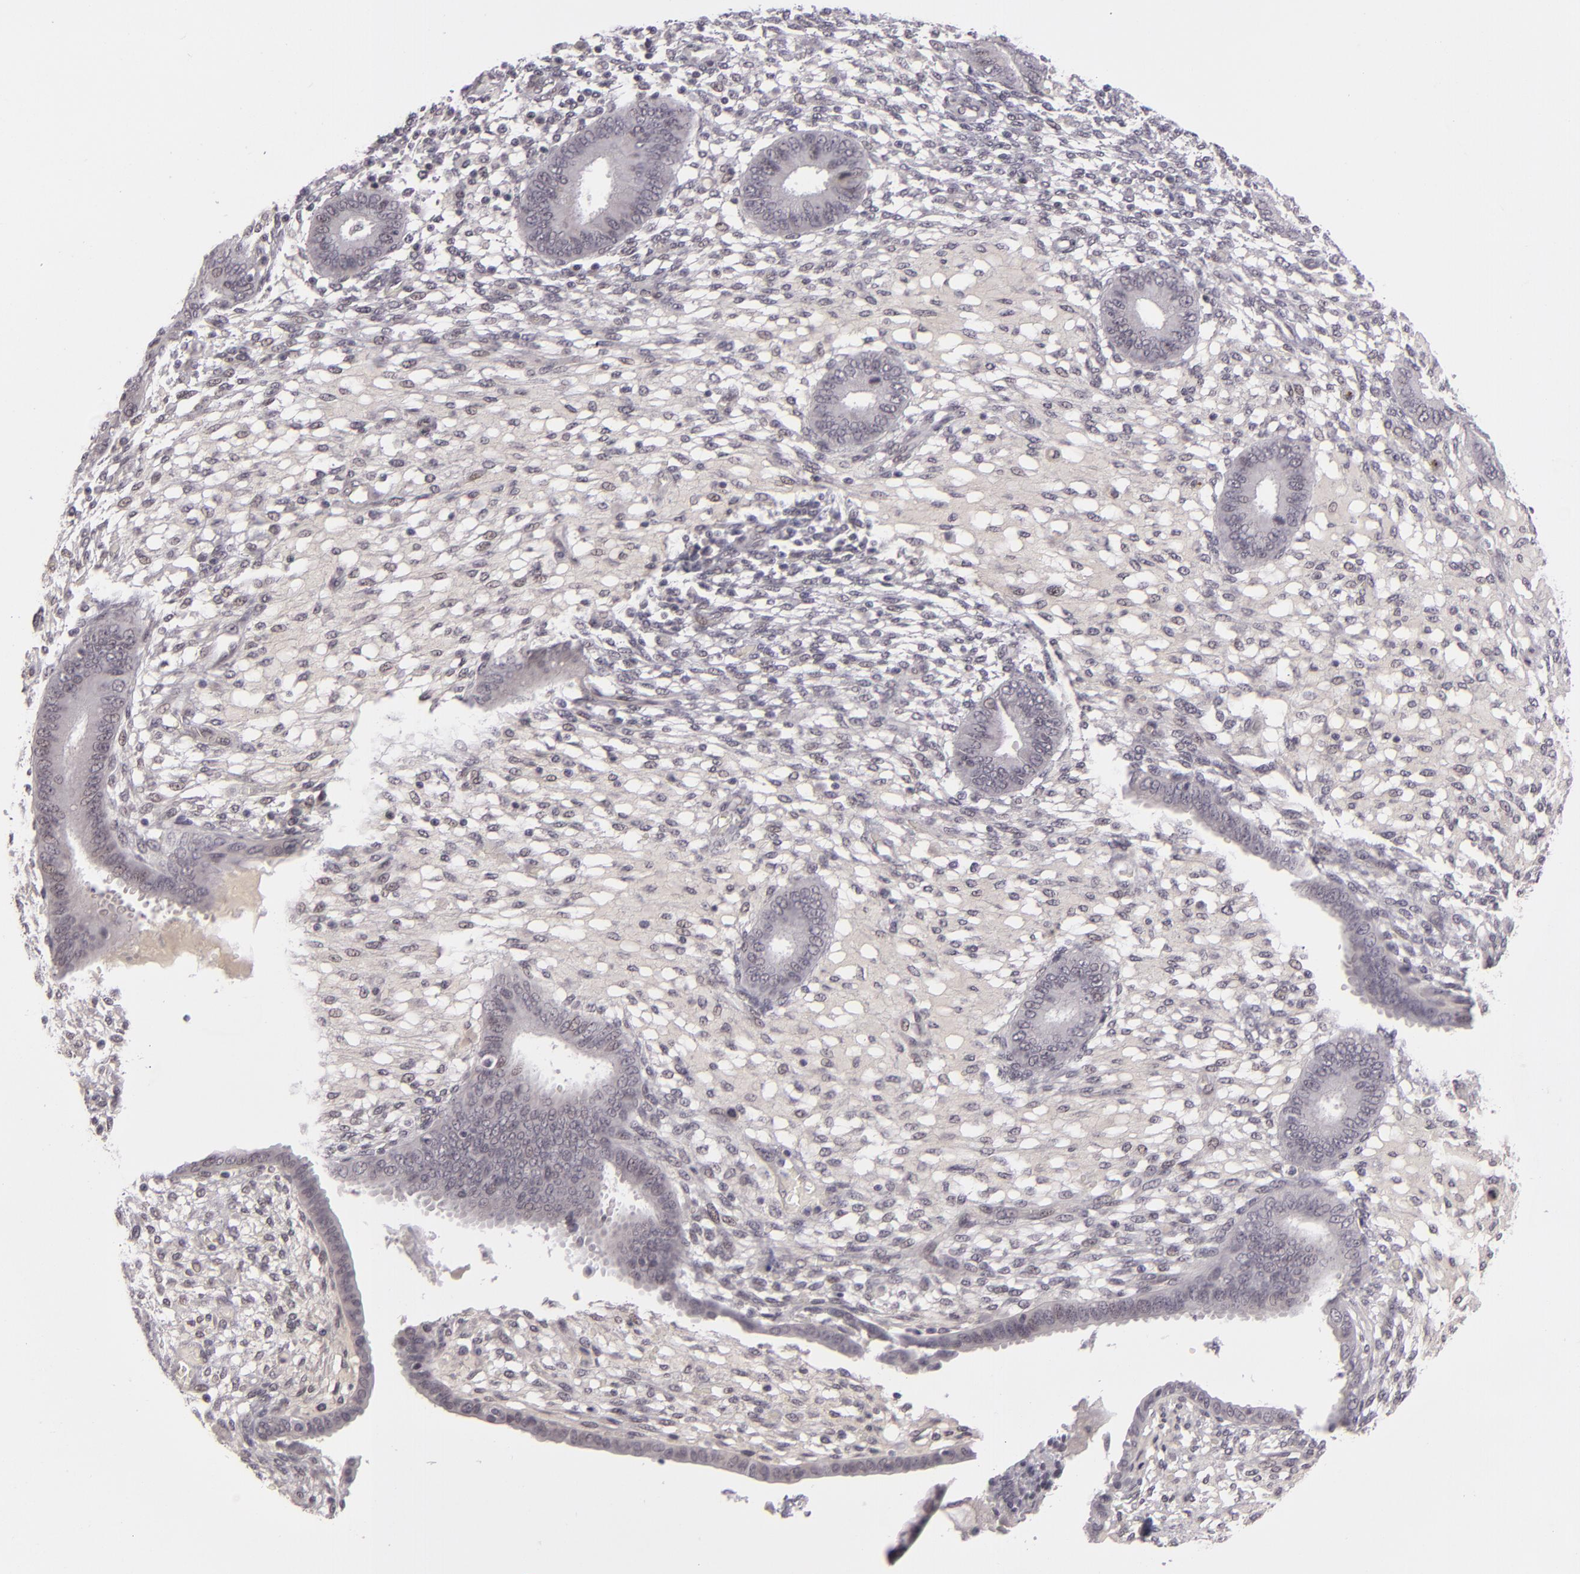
{"staining": {"intensity": "negative", "quantity": "none", "location": "none"}, "tissue": "endometrium", "cell_type": "Cells in endometrial stroma", "image_type": "normal", "snomed": [{"axis": "morphology", "description": "Normal tissue, NOS"}, {"axis": "topography", "description": "Endometrium"}], "caption": "Immunohistochemistry of normal endometrium reveals no positivity in cells in endometrial stroma. (IHC, brightfield microscopy, high magnification).", "gene": "ZNF205", "patient": {"sex": "female", "age": 42}}